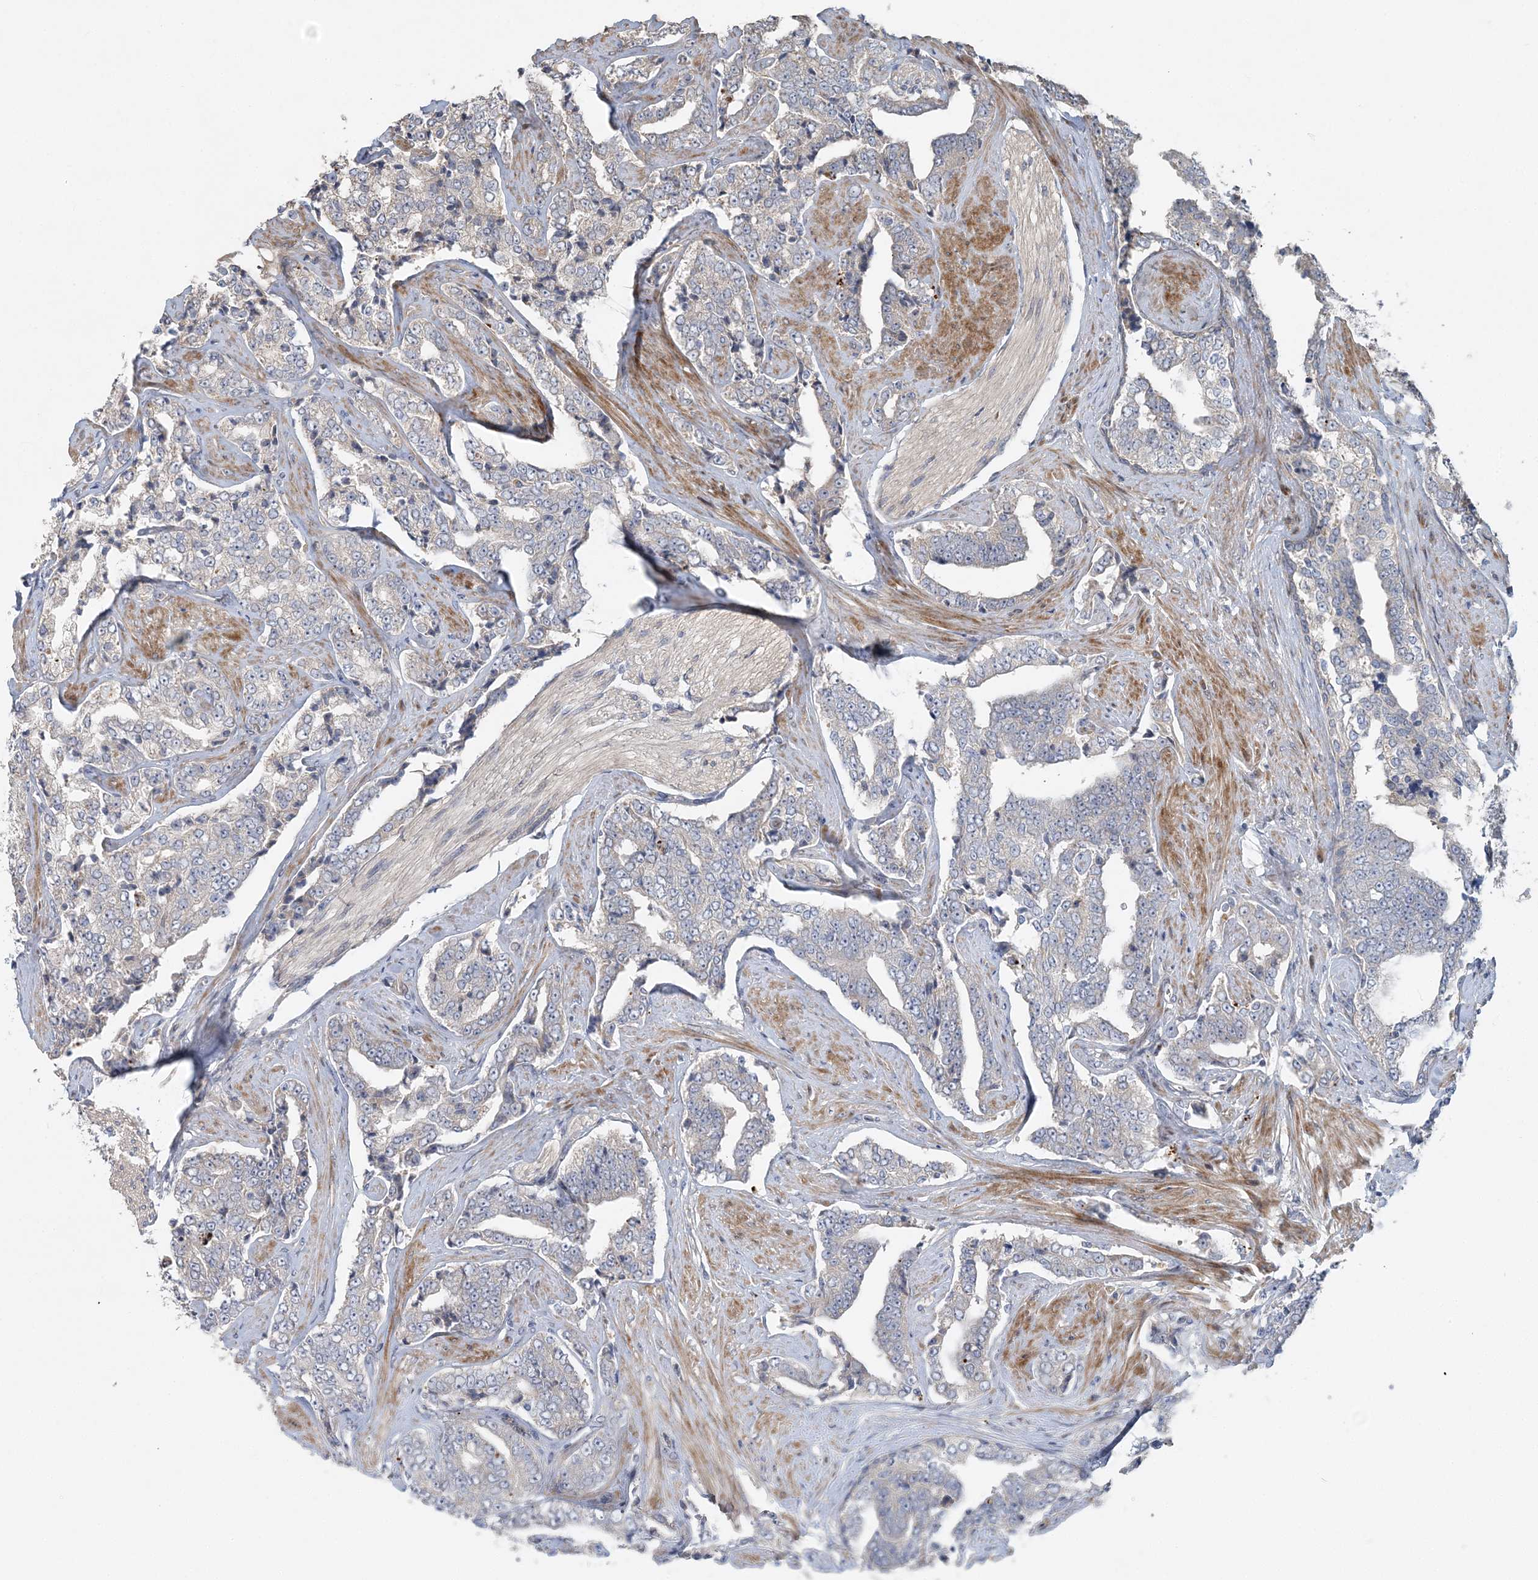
{"staining": {"intensity": "negative", "quantity": "none", "location": "none"}, "tissue": "prostate cancer", "cell_type": "Tumor cells", "image_type": "cancer", "snomed": [{"axis": "morphology", "description": "Adenocarcinoma, High grade"}, {"axis": "topography", "description": "Prostate"}], "caption": "Immunohistochemistry image of neoplastic tissue: human prostate cancer (adenocarcinoma (high-grade)) stained with DAB (3,3'-diaminobenzidine) exhibits no significant protein positivity in tumor cells.", "gene": "SLC4A10", "patient": {"sex": "male", "age": 71}}